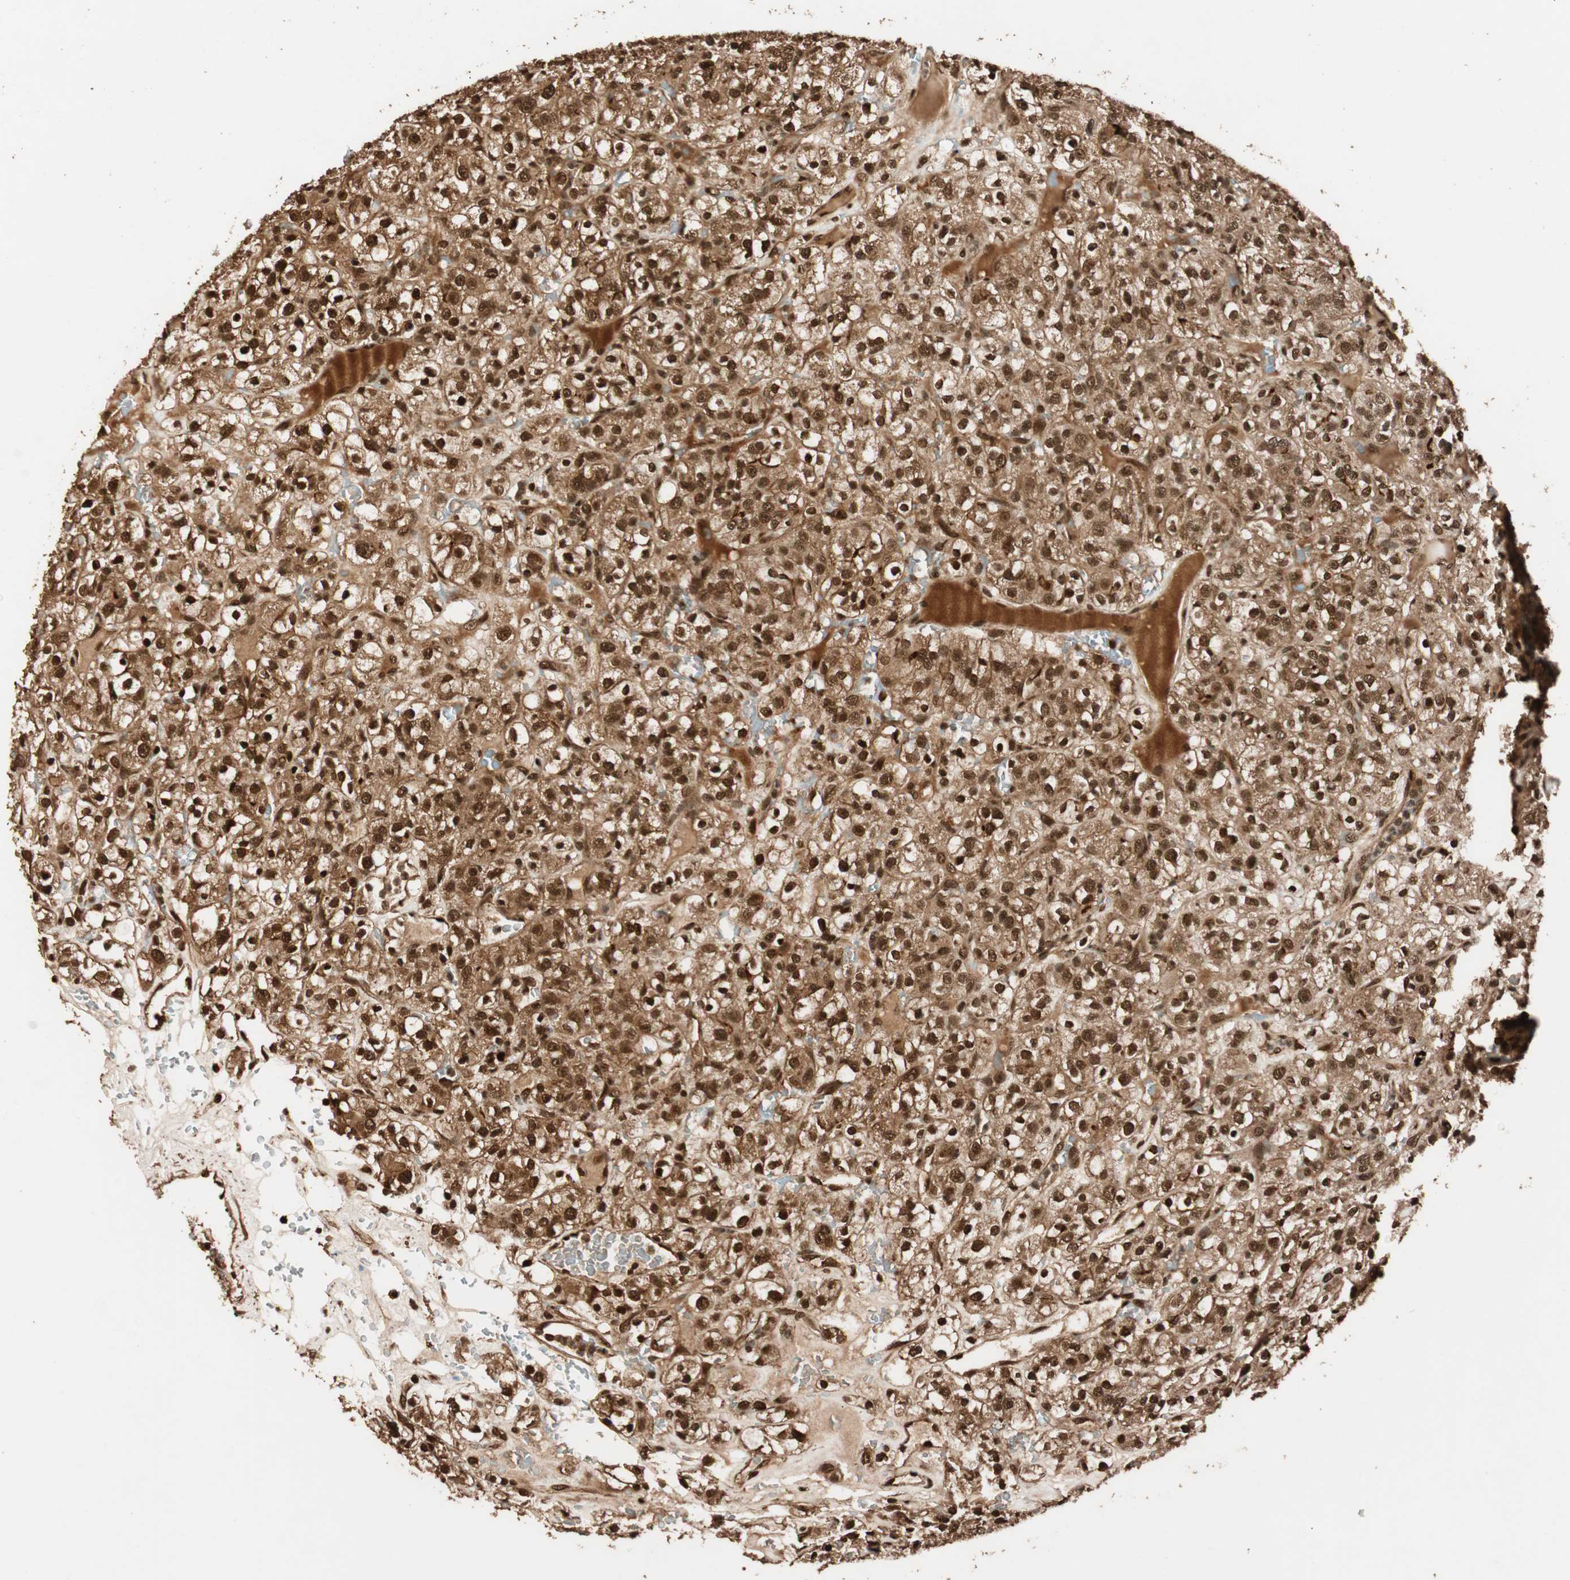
{"staining": {"intensity": "strong", "quantity": ">75%", "location": "cytoplasmic/membranous,nuclear"}, "tissue": "renal cancer", "cell_type": "Tumor cells", "image_type": "cancer", "snomed": [{"axis": "morphology", "description": "Normal tissue, NOS"}, {"axis": "morphology", "description": "Adenocarcinoma, NOS"}, {"axis": "topography", "description": "Kidney"}], "caption": "A histopathology image showing strong cytoplasmic/membranous and nuclear positivity in approximately >75% of tumor cells in renal cancer (adenocarcinoma), as visualized by brown immunohistochemical staining.", "gene": "ALKBH5", "patient": {"sex": "female", "age": 72}}